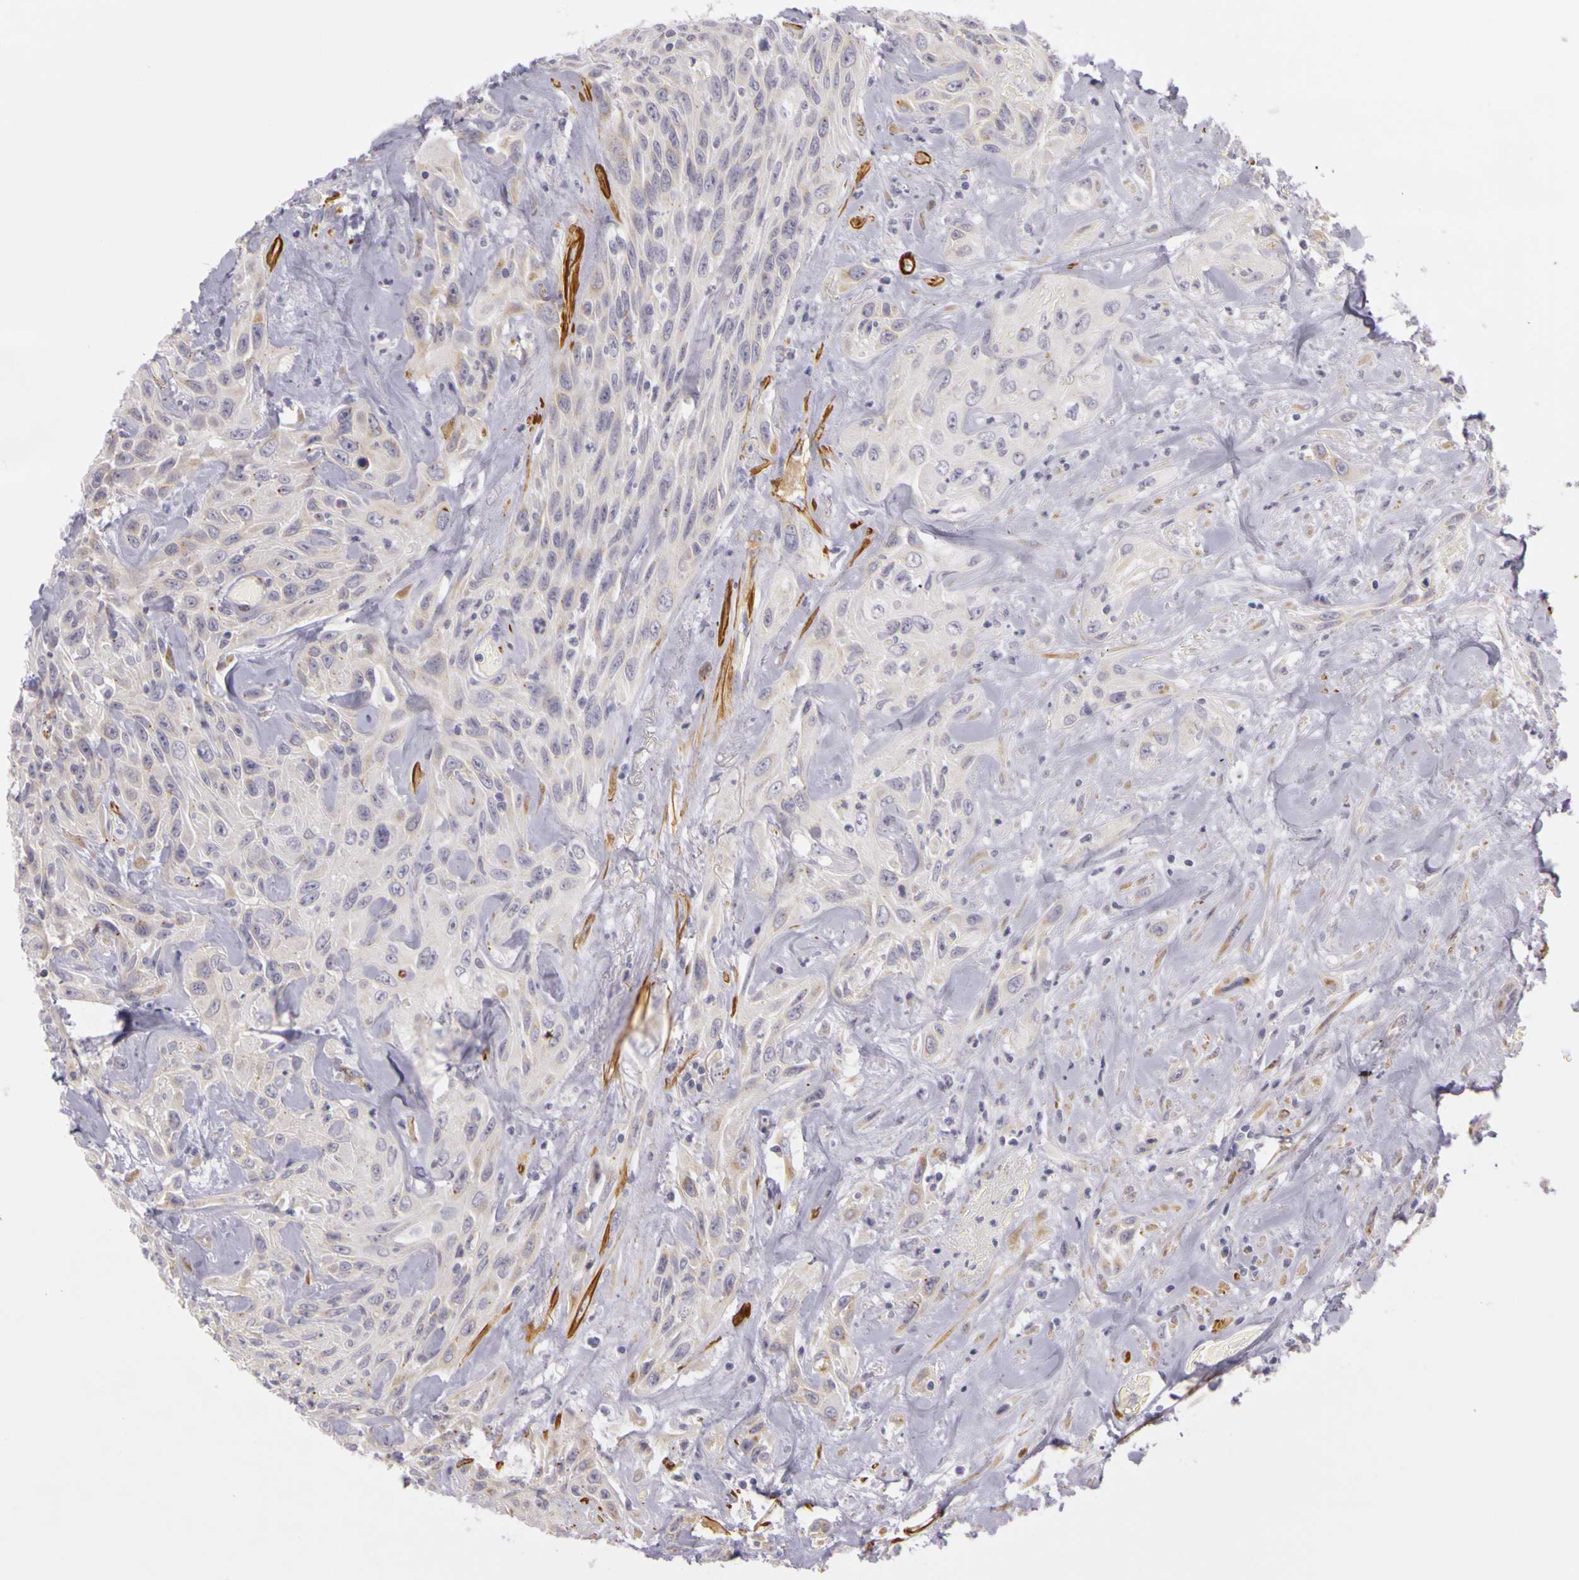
{"staining": {"intensity": "weak", "quantity": ">75%", "location": "cytoplasmic/membranous"}, "tissue": "urothelial cancer", "cell_type": "Tumor cells", "image_type": "cancer", "snomed": [{"axis": "morphology", "description": "Urothelial carcinoma, High grade"}, {"axis": "topography", "description": "Urinary bladder"}], "caption": "Urothelial cancer stained for a protein shows weak cytoplasmic/membranous positivity in tumor cells.", "gene": "CNTN2", "patient": {"sex": "female", "age": 84}}